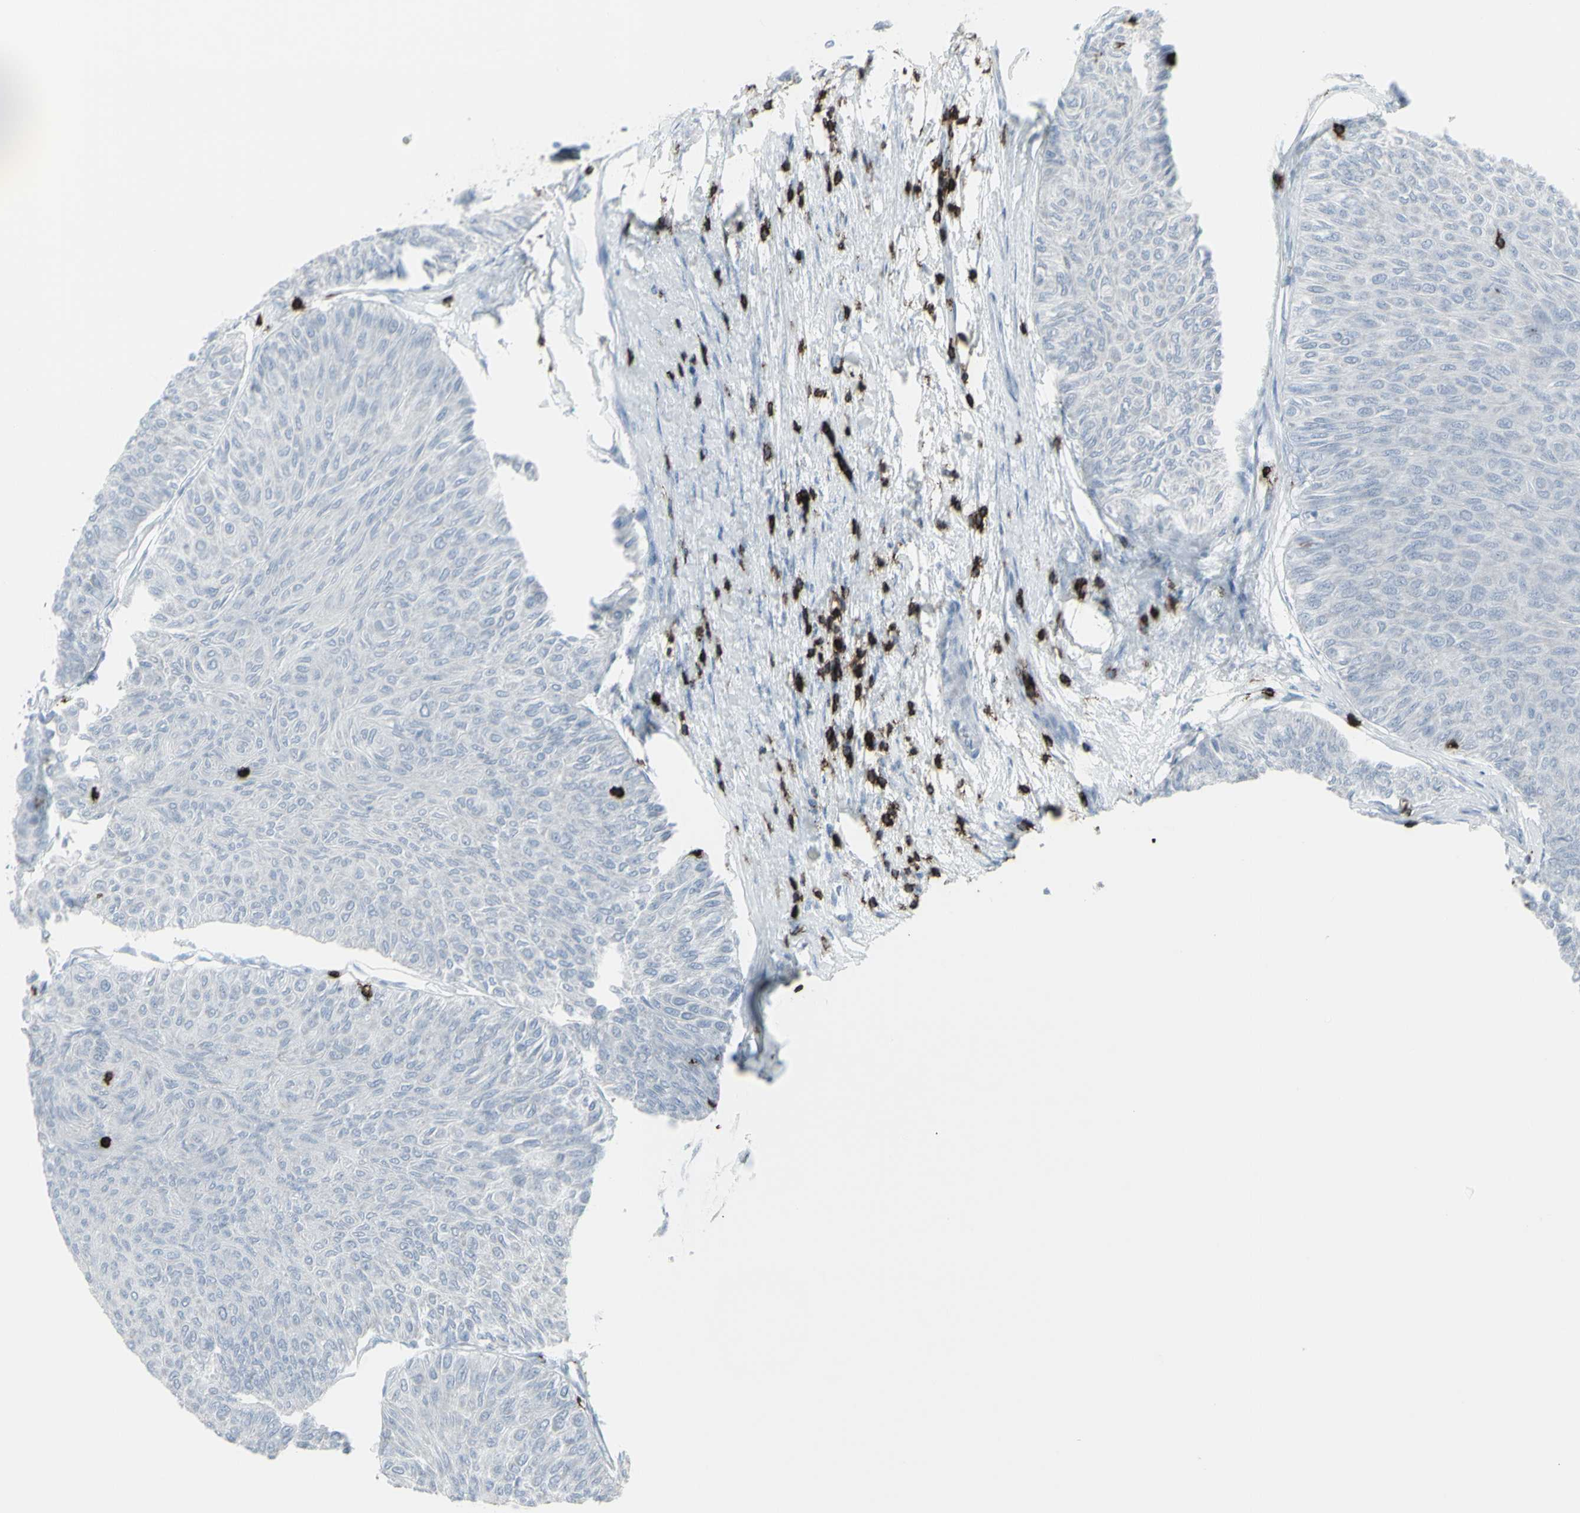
{"staining": {"intensity": "negative", "quantity": "none", "location": "none"}, "tissue": "urothelial cancer", "cell_type": "Tumor cells", "image_type": "cancer", "snomed": [{"axis": "morphology", "description": "Urothelial carcinoma, Low grade"}, {"axis": "topography", "description": "Urinary bladder"}], "caption": "Tumor cells are negative for protein expression in human urothelial carcinoma (low-grade).", "gene": "CD247", "patient": {"sex": "male", "age": 78}}